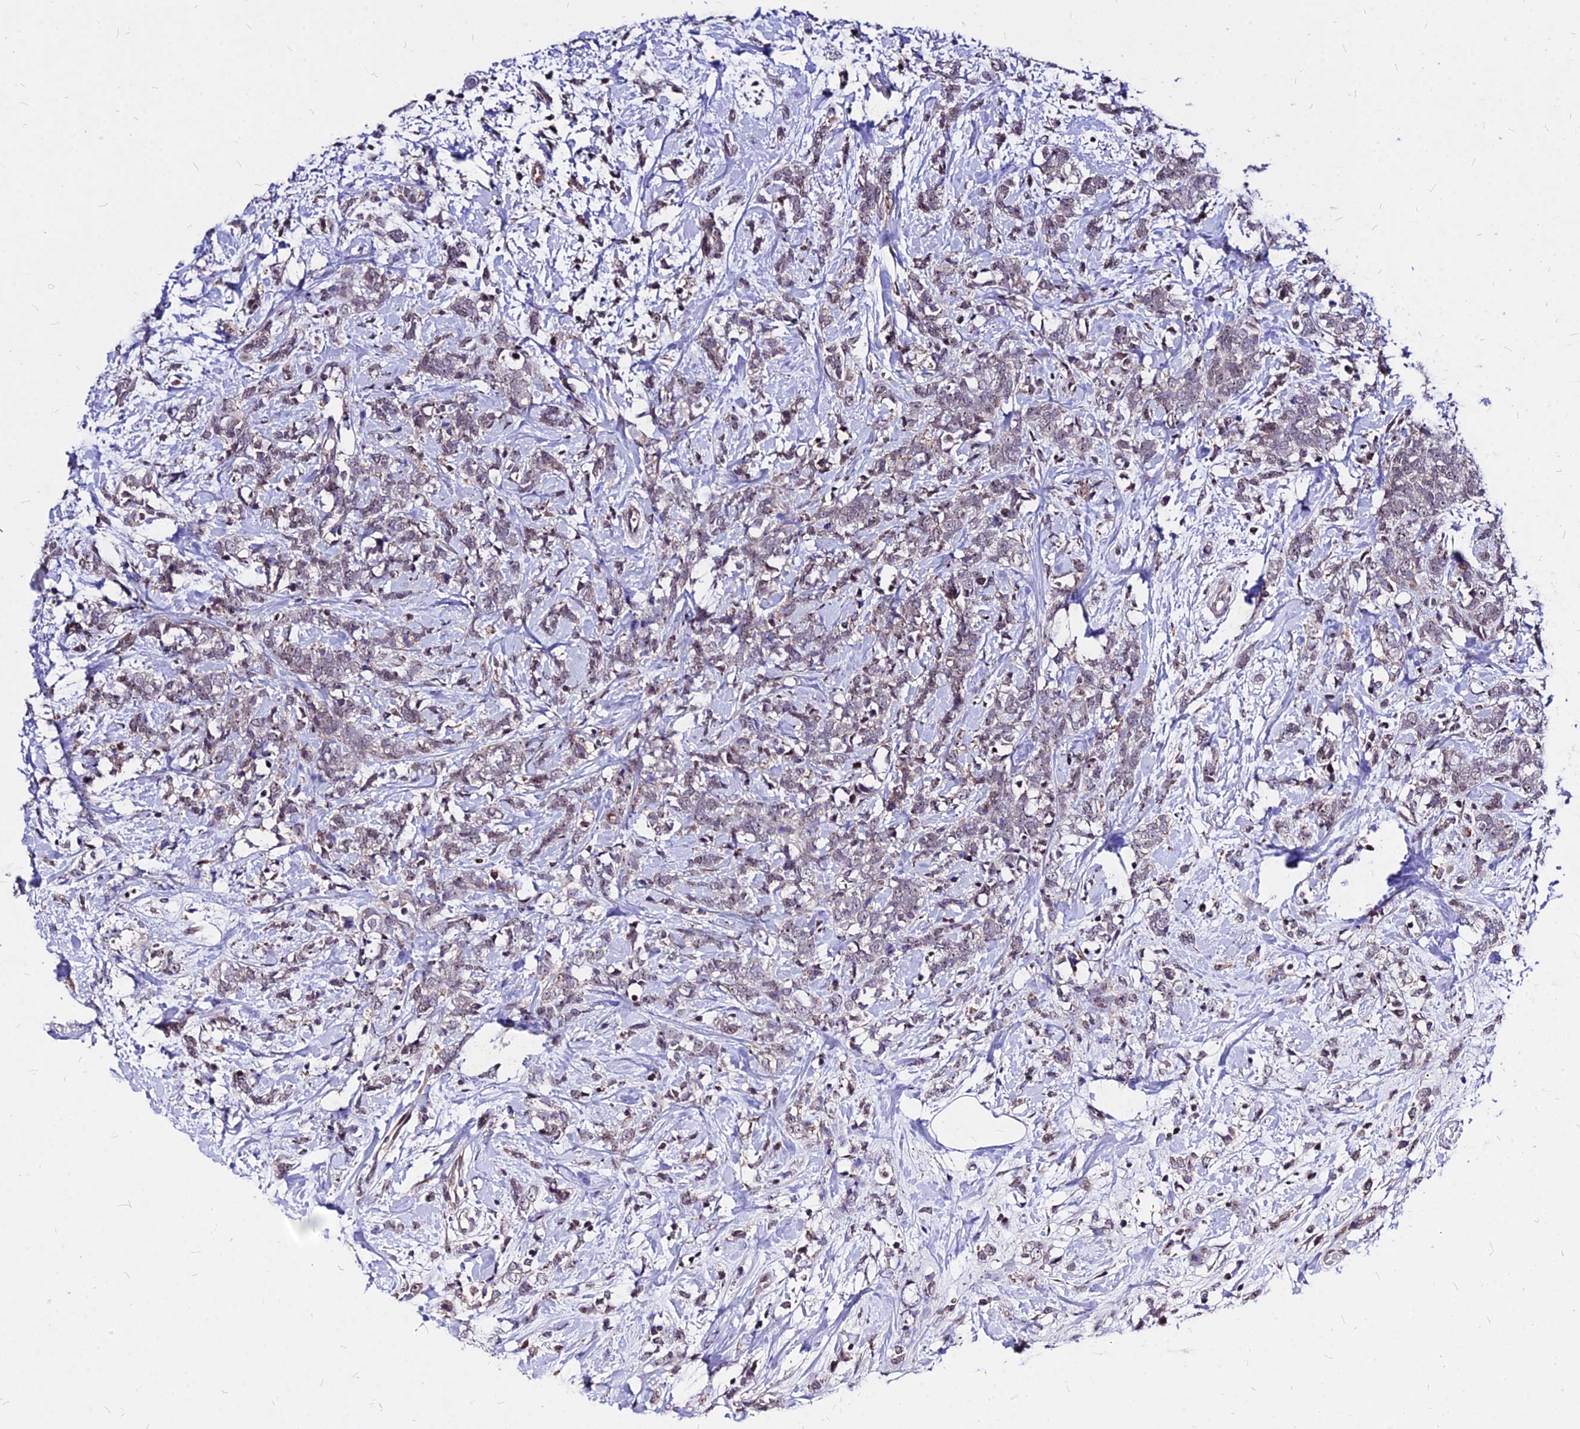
{"staining": {"intensity": "negative", "quantity": "none", "location": "none"}, "tissue": "breast cancer", "cell_type": "Tumor cells", "image_type": "cancer", "snomed": [{"axis": "morphology", "description": "Lobular carcinoma"}, {"axis": "topography", "description": "Breast"}], "caption": "High power microscopy image of an immunohistochemistry (IHC) photomicrograph of breast lobular carcinoma, revealing no significant positivity in tumor cells. Nuclei are stained in blue.", "gene": "DDX55", "patient": {"sex": "female", "age": 58}}